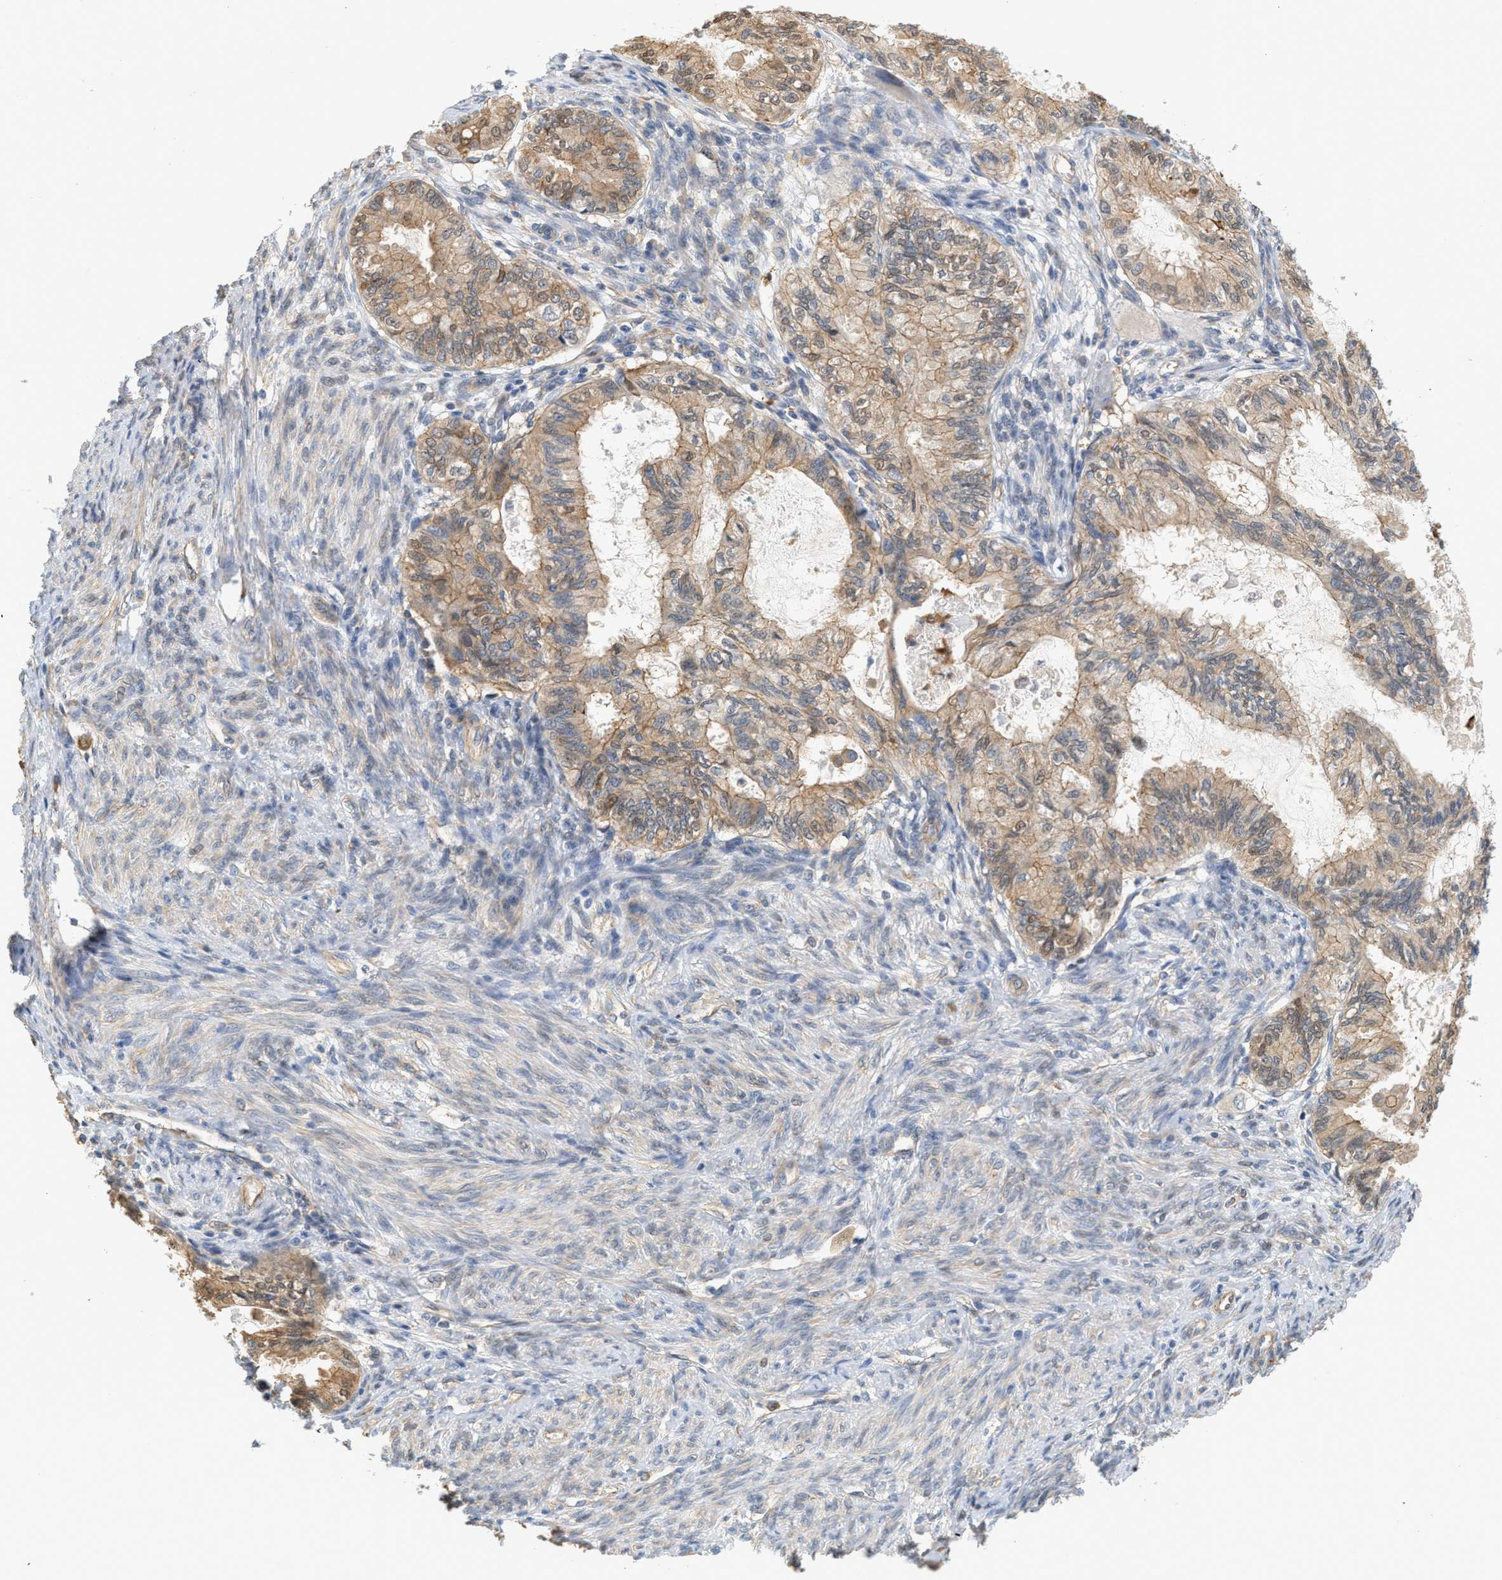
{"staining": {"intensity": "moderate", "quantity": ">75%", "location": "cytoplasmic/membranous,nuclear"}, "tissue": "cervical cancer", "cell_type": "Tumor cells", "image_type": "cancer", "snomed": [{"axis": "morphology", "description": "Normal tissue, NOS"}, {"axis": "morphology", "description": "Adenocarcinoma, NOS"}, {"axis": "topography", "description": "Cervix"}, {"axis": "topography", "description": "Endometrium"}], "caption": "Brown immunohistochemical staining in adenocarcinoma (cervical) demonstrates moderate cytoplasmic/membranous and nuclear expression in about >75% of tumor cells.", "gene": "CTXN1", "patient": {"sex": "female", "age": 86}}